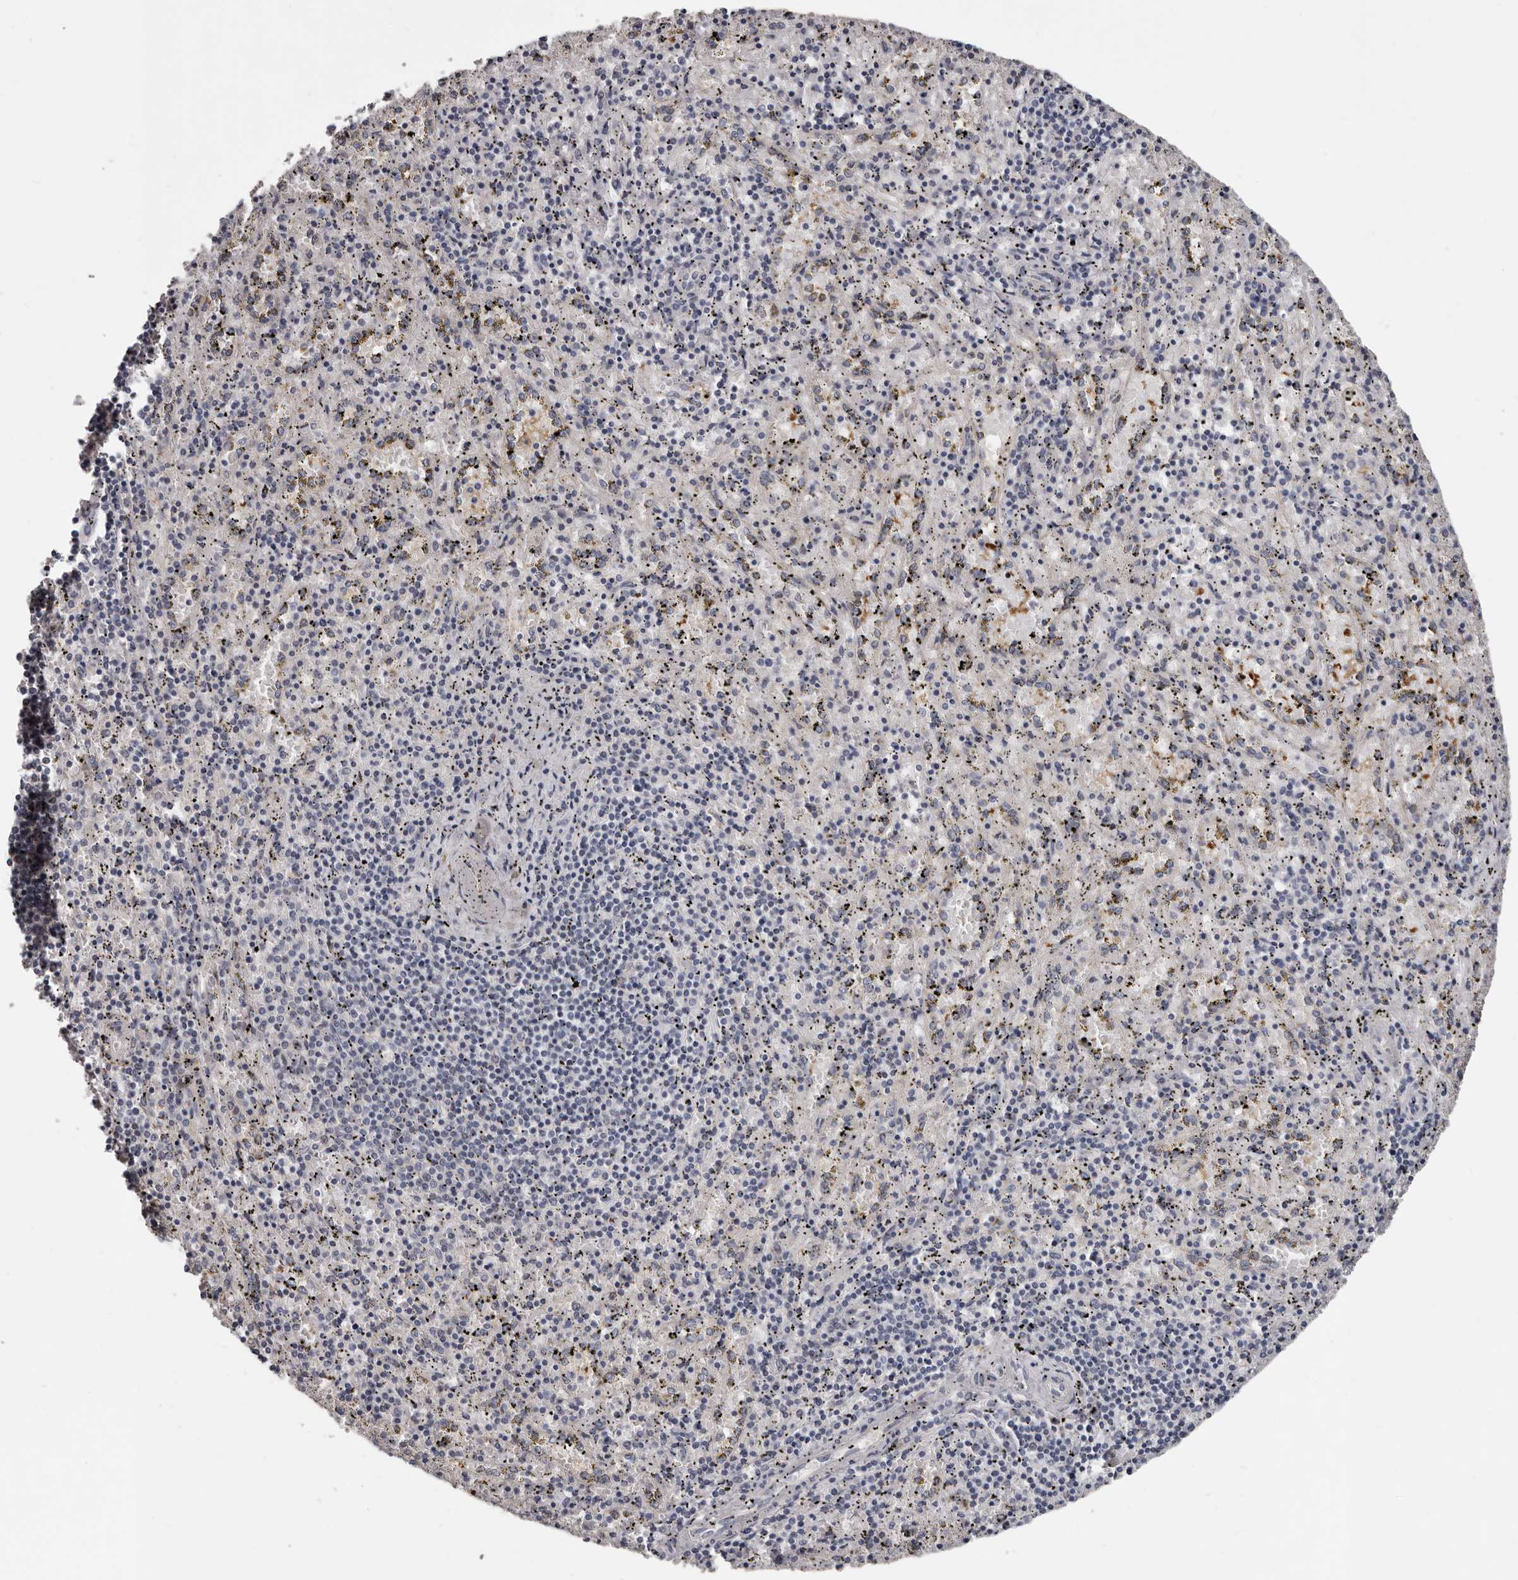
{"staining": {"intensity": "negative", "quantity": "none", "location": "none"}, "tissue": "spleen", "cell_type": "Cells in red pulp", "image_type": "normal", "snomed": [{"axis": "morphology", "description": "Normal tissue, NOS"}, {"axis": "topography", "description": "Spleen"}], "caption": "Immunohistochemical staining of benign spleen demonstrates no significant positivity in cells in red pulp.", "gene": "RNF217", "patient": {"sex": "male", "age": 11}}